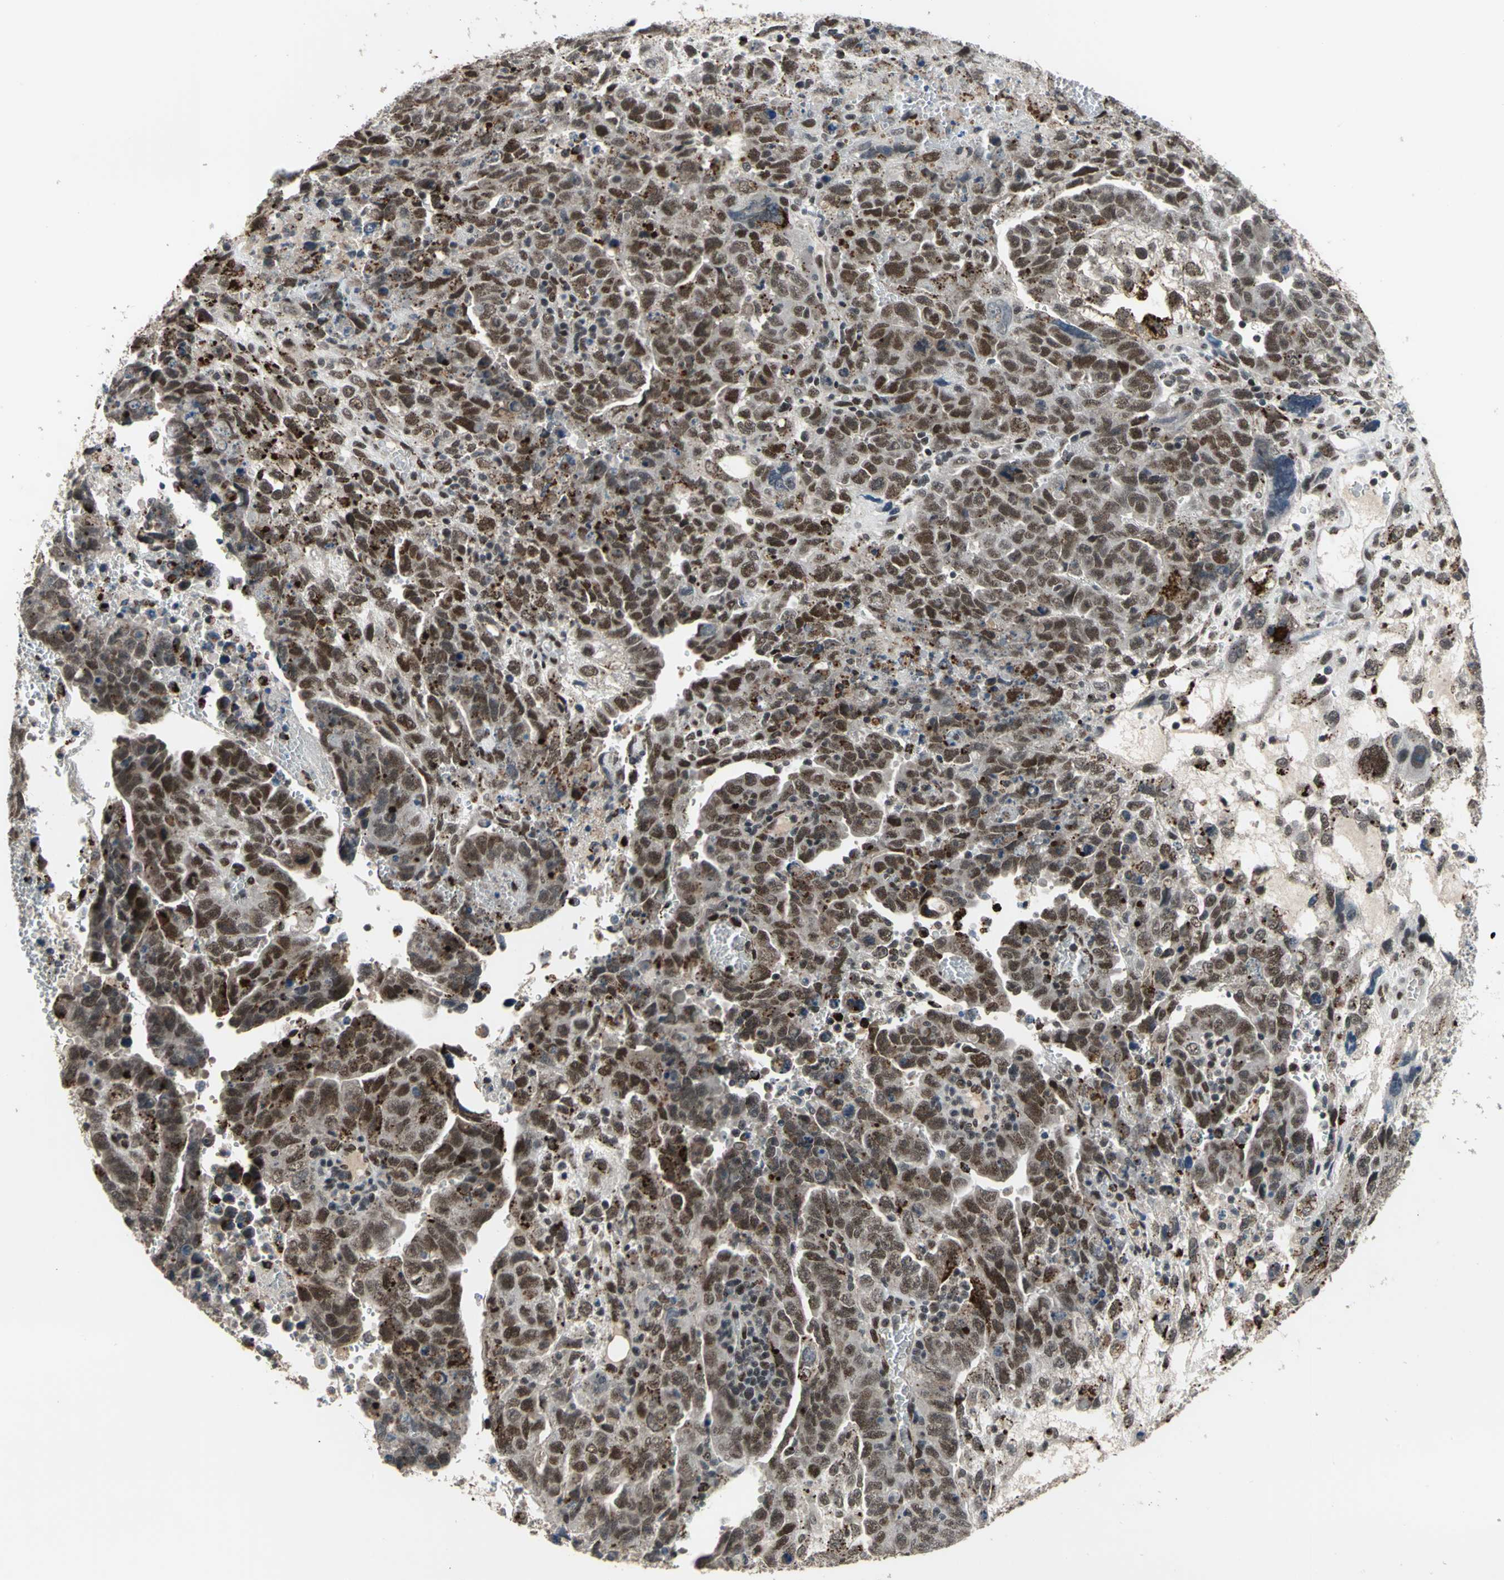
{"staining": {"intensity": "moderate", "quantity": ">75%", "location": "nuclear"}, "tissue": "testis cancer", "cell_type": "Tumor cells", "image_type": "cancer", "snomed": [{"axis": "morphology", "description": "Carcinoma, Embryonal, NOS"}, {"axis": "topography", "description": "Testis"}], "caption": "Testis cancer (embryonal carcinoma) tissue shows moderate nuclear staining in about >75% of tumor cells Nuclei are stained in blue.", "gene": "ELF2", "patient": {"sex": "male", "age": 28}}